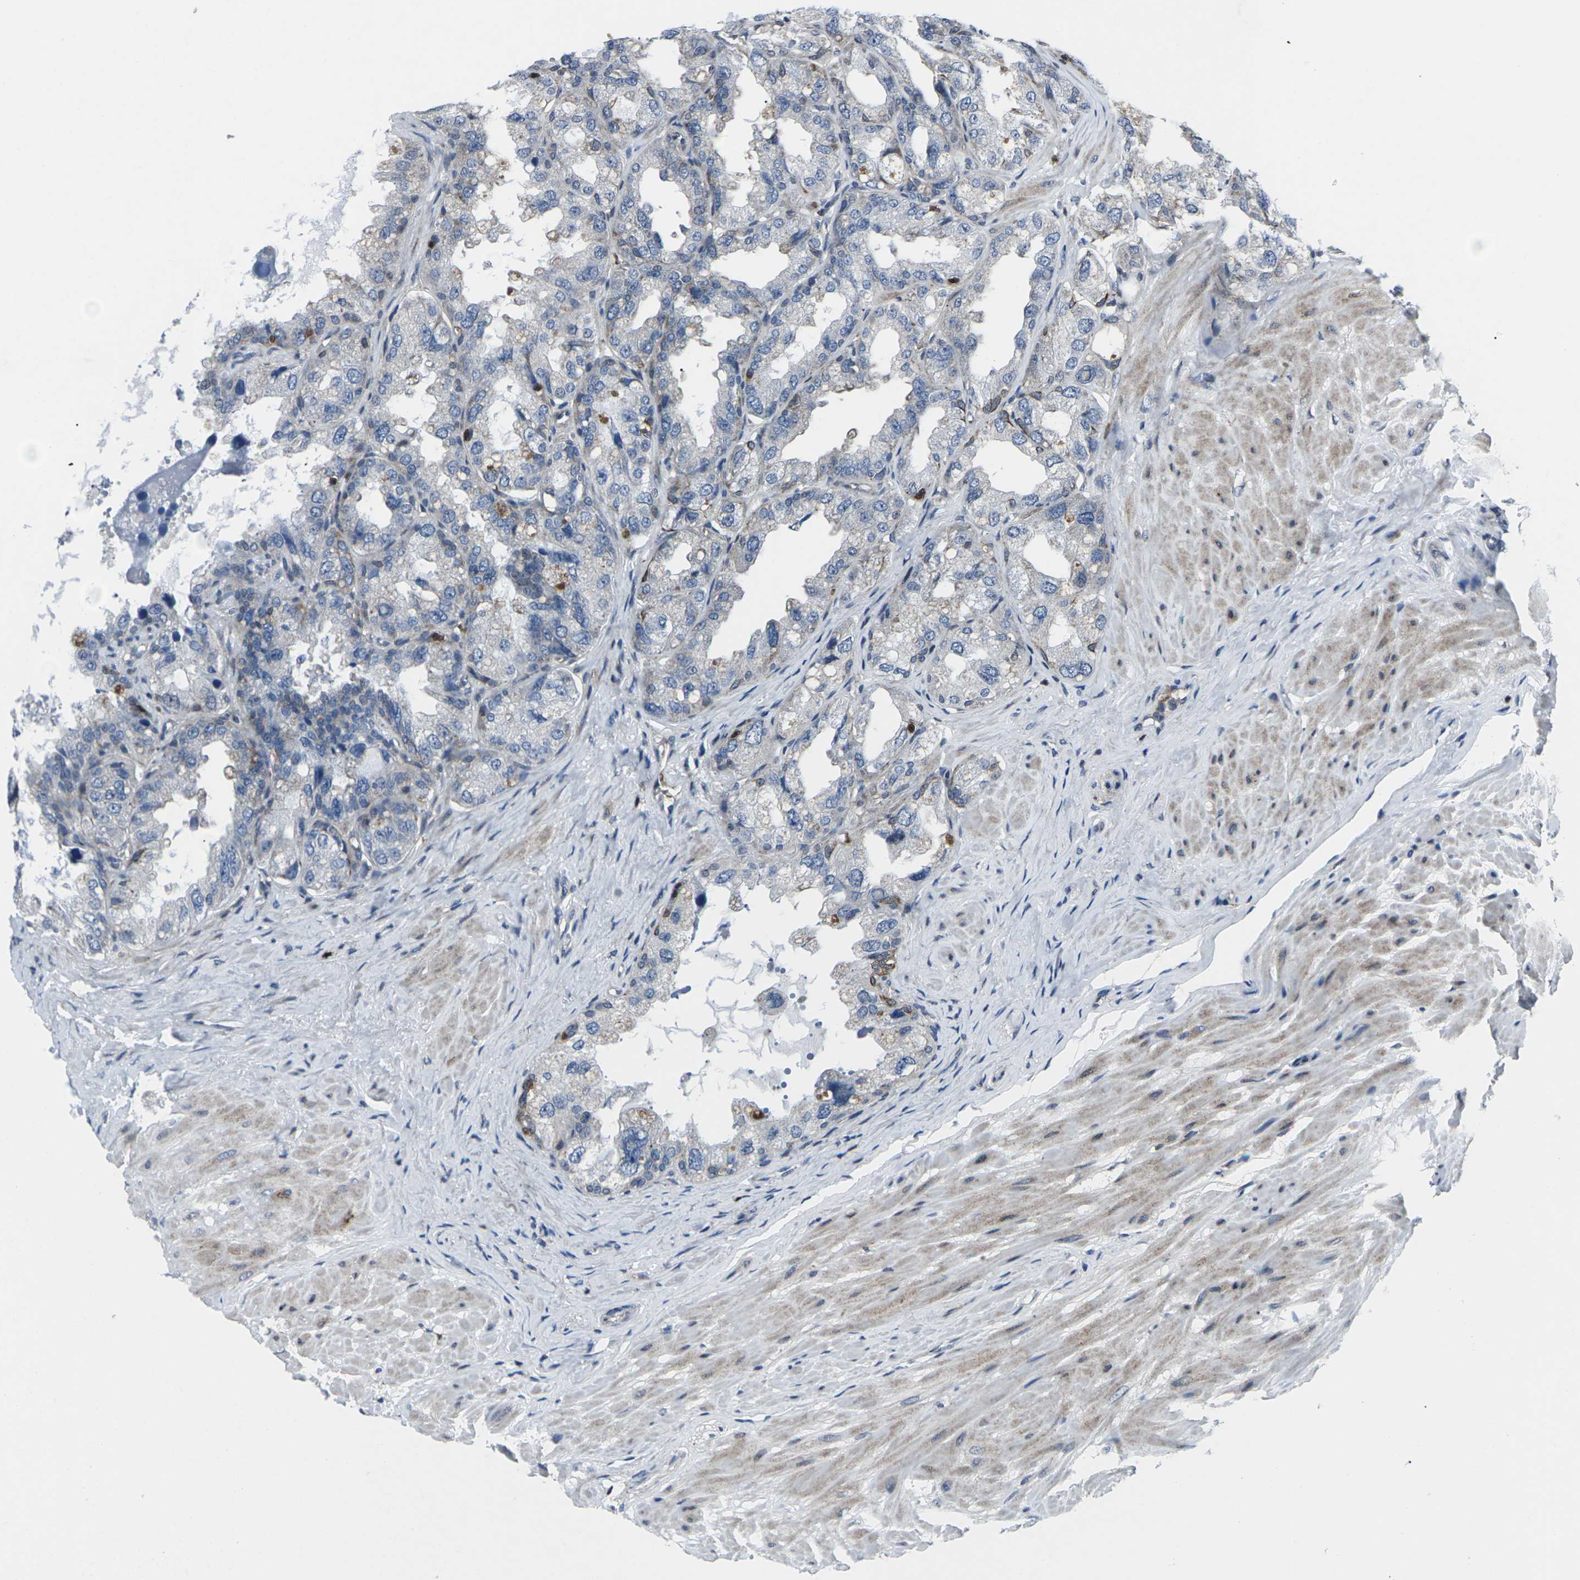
{"staining": {"intensity": "moderate", "quantity": "<25%", "location": "cytoplasmic/membranous"}, "tissue": "seminal vesicle", "cell_type": "Glandular cells", "image_type": "normal", "snomed": [{"axis": "morphology", "description": "Normal tissue, NOS"}, {"axis": "topography", "description": "Seminal veicle"}], "caption": "Unremarkable seminal vesicle was stained to show a protein in brown. There is low levels of moderate cytoplasmic/membranous expression in approximately <25% of glandular cells.", "gene": "STAT4", "patient": {"sex": "male", "age": 68}}